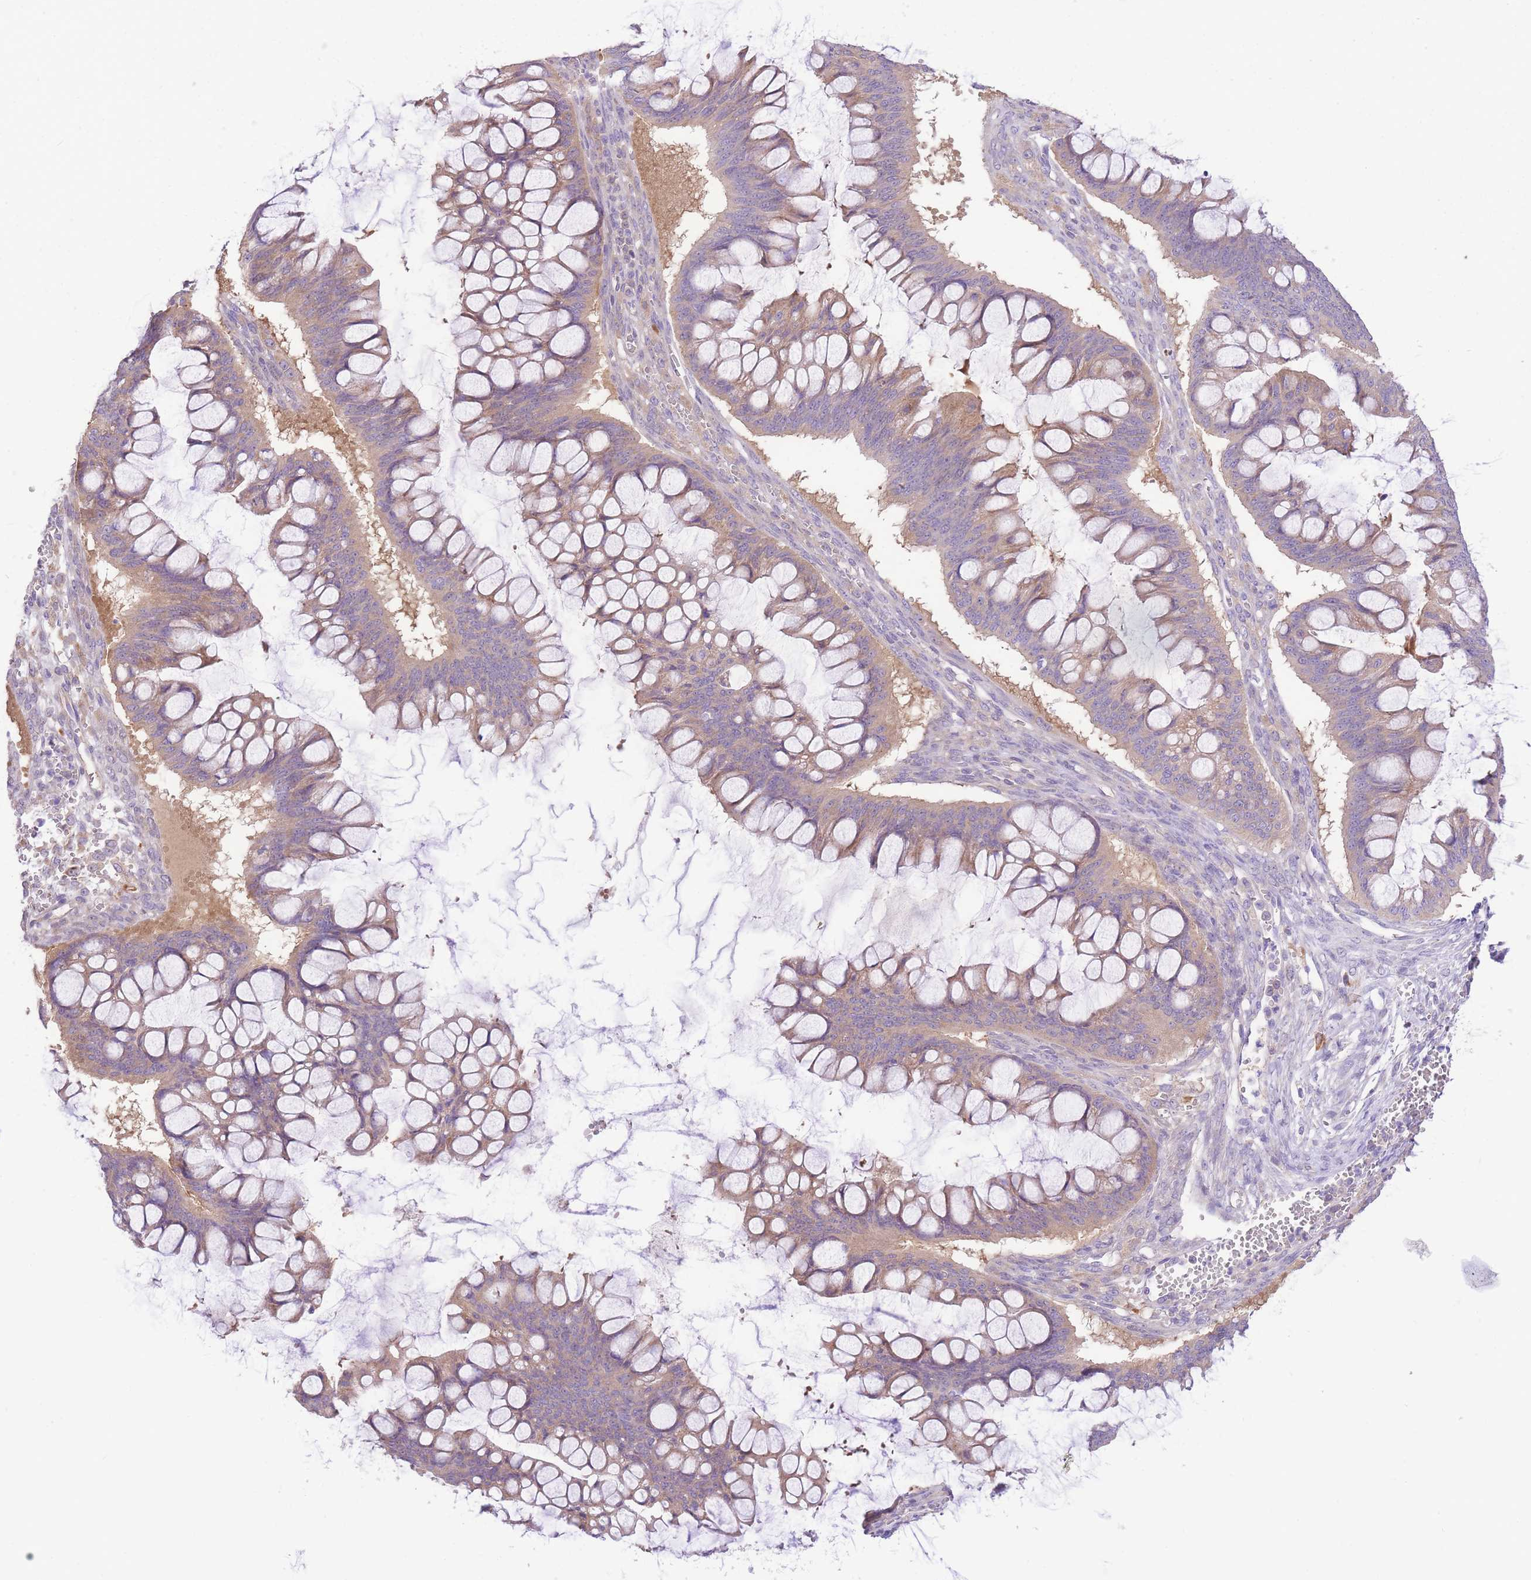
{"staining": {"intensity": "weak", "quantity": ">75%", "location": "cytoplasmic/membranous"}, "tissue": "ovarian cancer", "cell_type": "Tumor cells", "image_type": "cancer", "snomed": [{"axis": "morphology", "description": "Cystadenocarcinoma, mucinous, NOS"}, {"axis": "topography", "description": "Ovary"}], "caption": "Human ovarian cancer (mucinous cystadenocarcinoma) stained for a protein (brown) shows weak cytoplasmic/membranous positive positivity in about >75% of tumor cells.", "gene": "LIPH", "patient": {"sex": "female", "age": 73}}